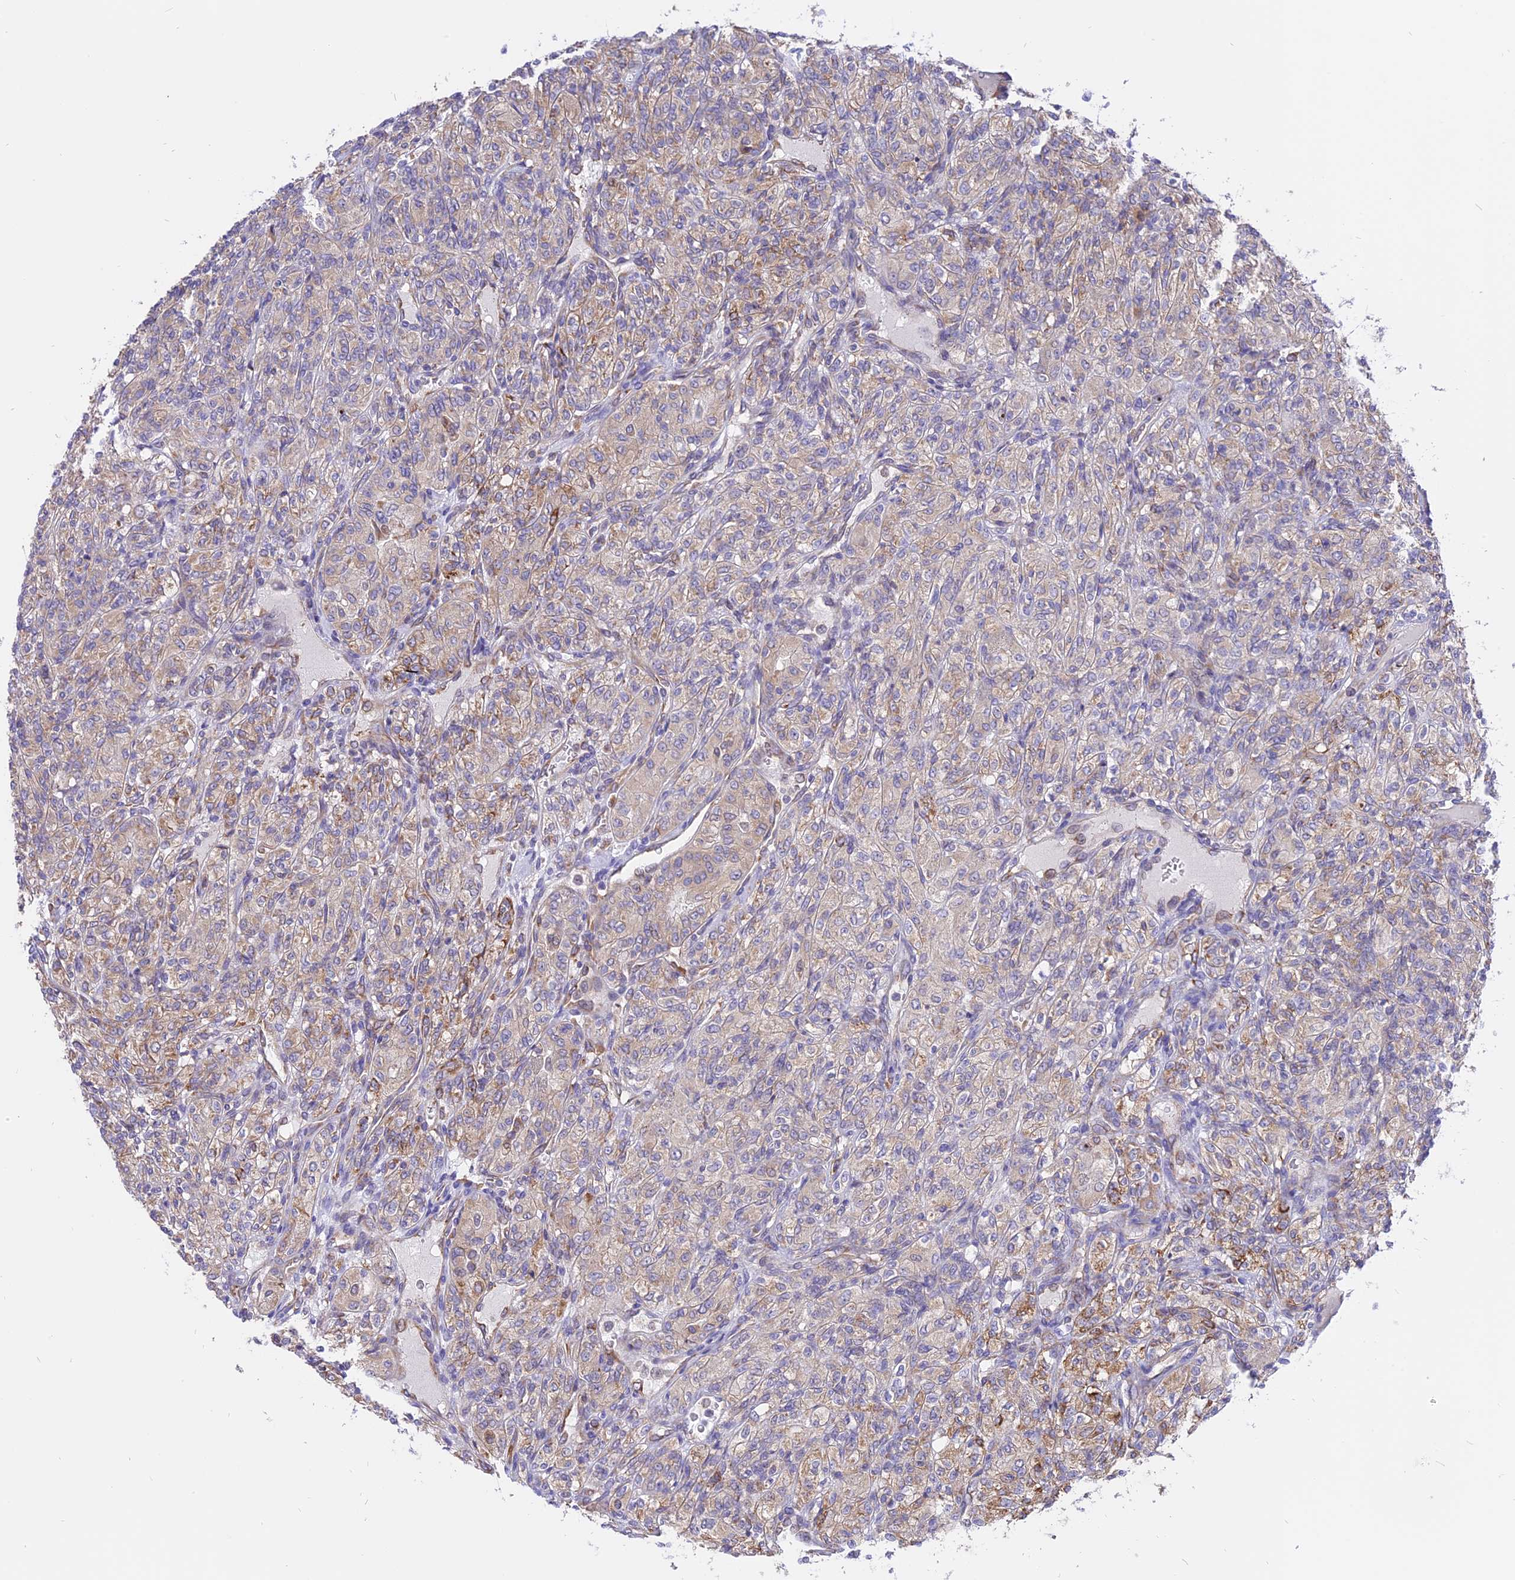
{"staining": {"intensity": "weak", "quantity": ">75%", "location": "cytoplasmic/membranous"}, "tissue": "renal cancer", "cell_type": "Tumor cells", "image_type": "cancer", "snomed": [{"axis": "morphology", "description": "Adenocarcinoma, NOS"}, {"axis": "topography", "description": "Kidney"}], "caption": "IHC of renal adenocarcinoma reveals low levels of weak cytoplasmic/membranous staining in about >75% of tumor cells.", "gene": "ARMCX6", "patient": {"sex": "male", "age": 77}}